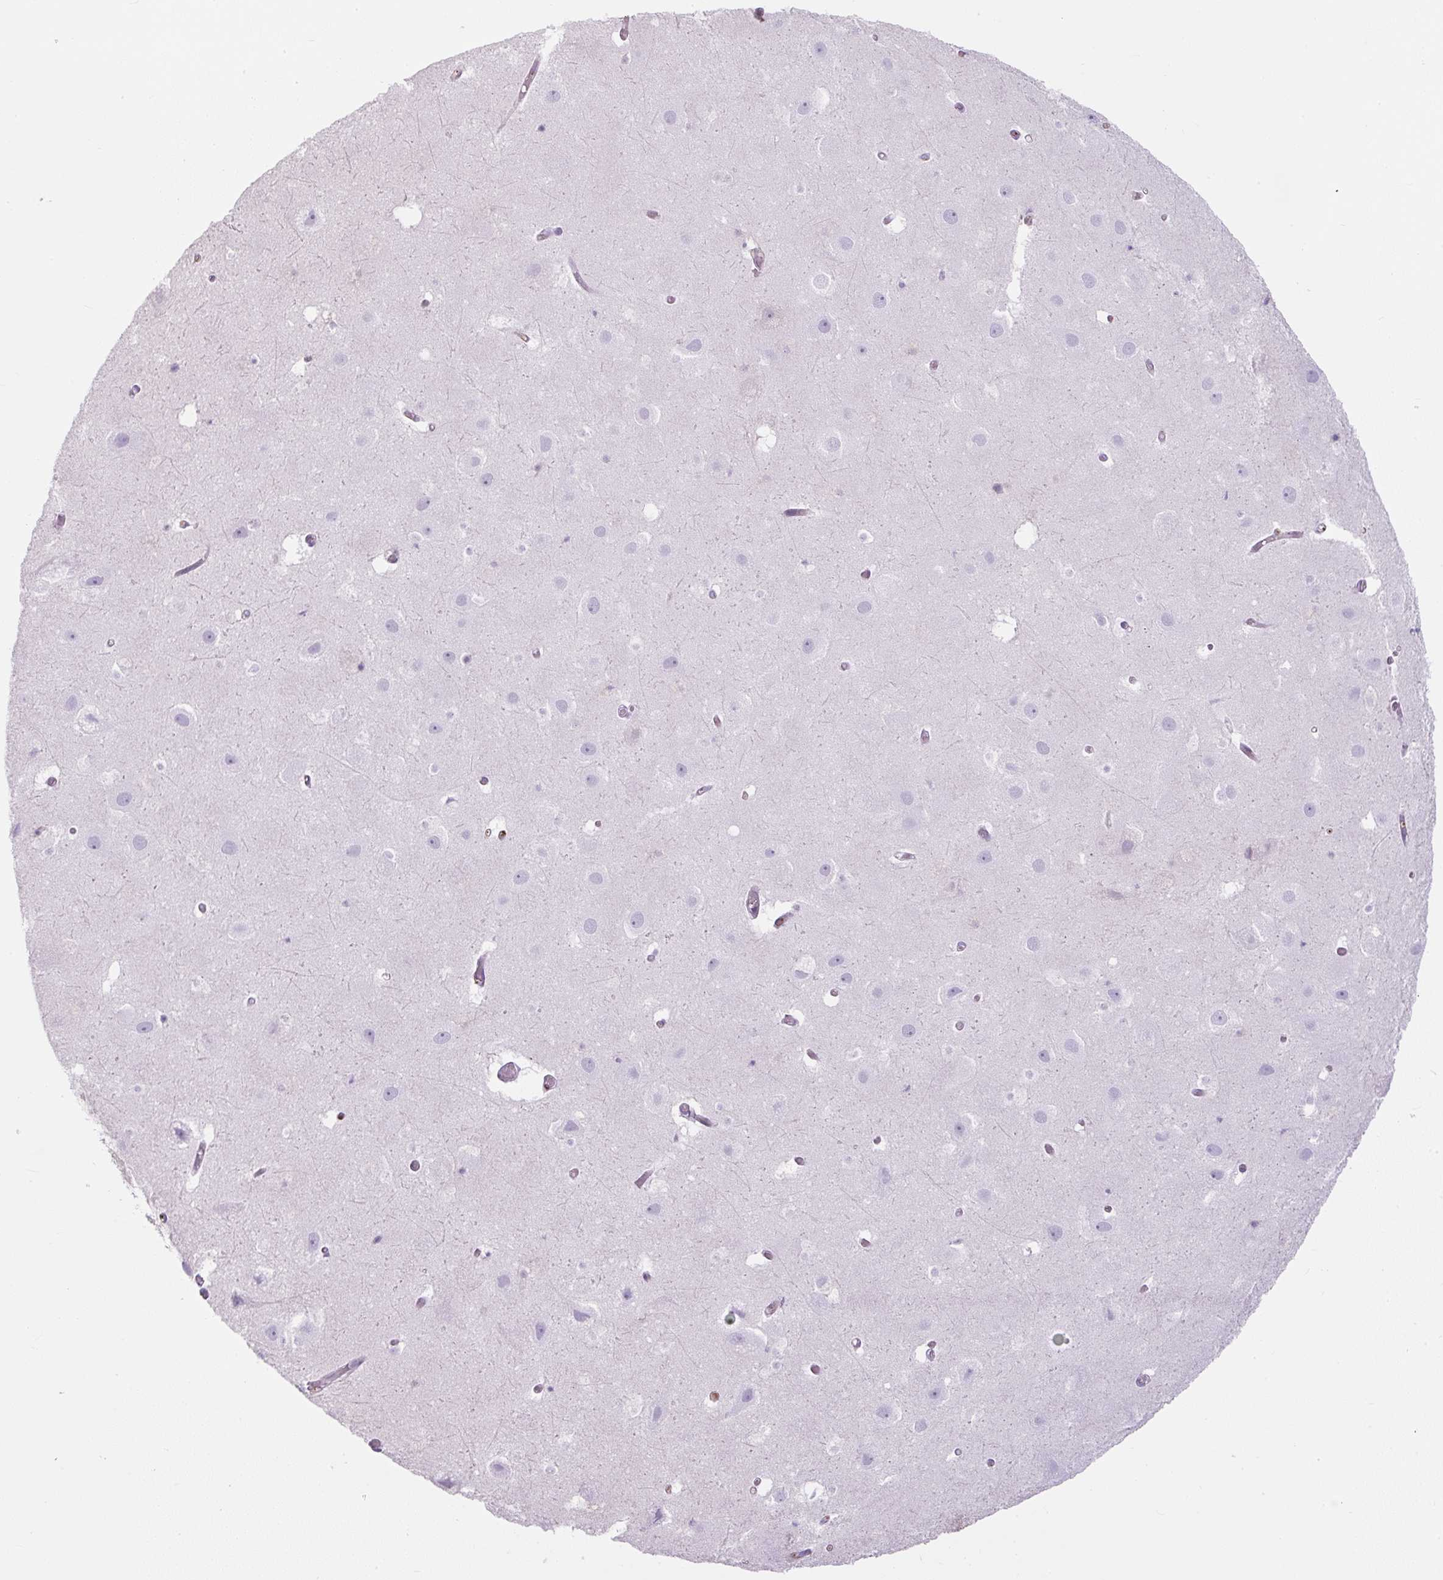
{"staining": {"intensity": "moderate", "quantity": "<25%", "location": "nuclear"}, "tissue": "hippocampus", "cell_type": "Glial cells", "image_type": "normal", "snomed": [{"axis": "morphology", "description": "Normal tissue, NOS"}, {"axis": "topography", "description": "Hippocampus"}], "caption": "Benign hippocampus was stained to show a protein in brown. There is low levels of moderate nuclear expression in approximately <25% of glial cells.", "gene": "APOA1", "patient": {"sex": "female", "age": 52}}